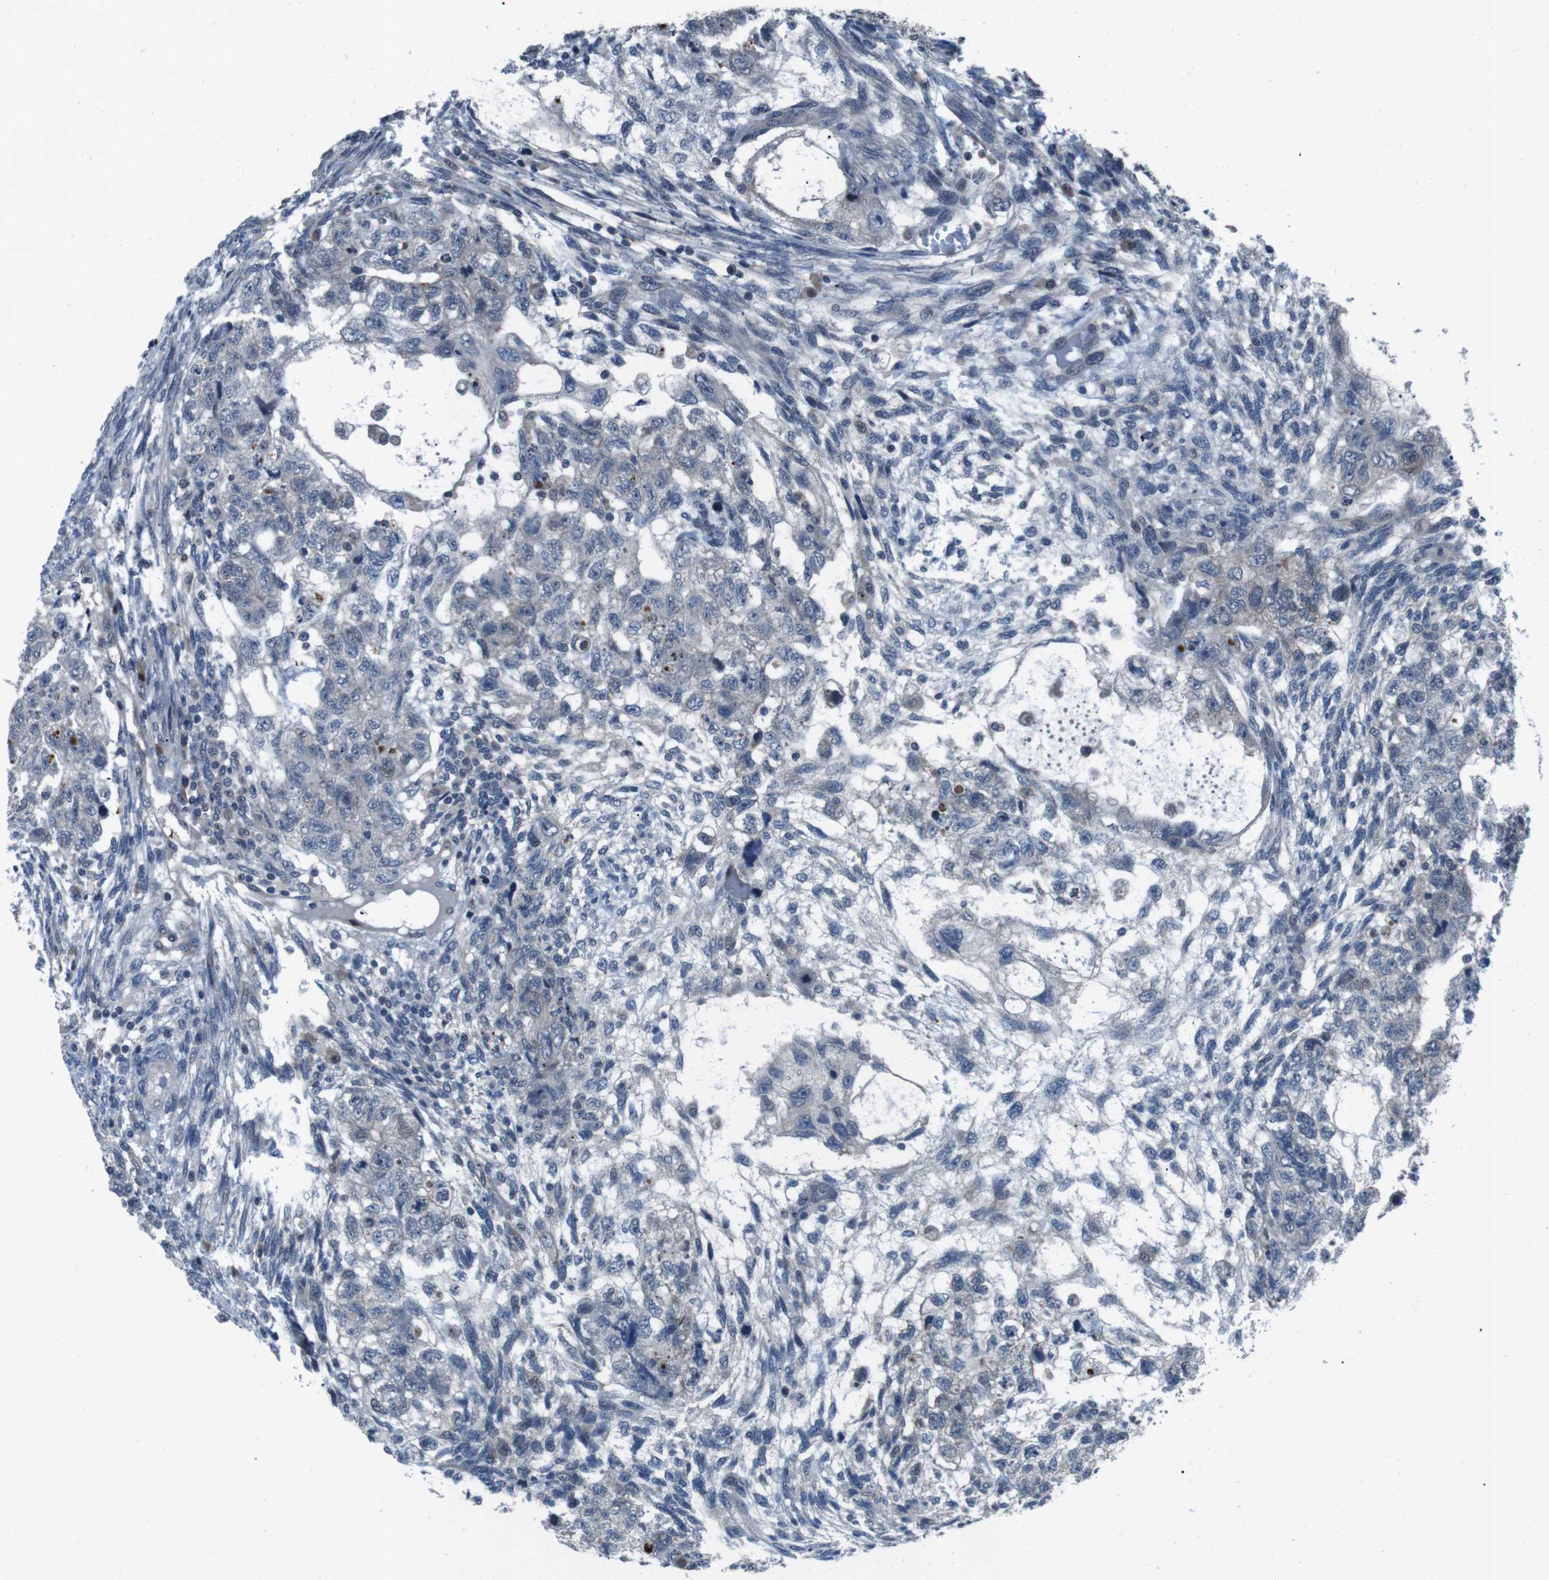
{"staining": {"intensity": "negative", "quantity": "none", "location": "none"}, "tissue": "testis cancer", "cell_type": "Tumor cells", "image_type": "cancer", "snomed": [{"axis": "morphology", "description": "Normal tissue, NOS"}, {"axis": "morphology", "description": "Carcinoma, Embryonal, NOS"}, {"axis": "topography", "description": "Testis"}], "caption": "Tumor cells show no significant staining in testis cancer (embryonal carcinoma). The staining was performed using DAB to visualize the protein expression in brown, while the nuclei were stained in blue with hematoxylin (Magnification: 20x).", "gene": "LRP5", "patient": {"sex": "male", "age": 36}}